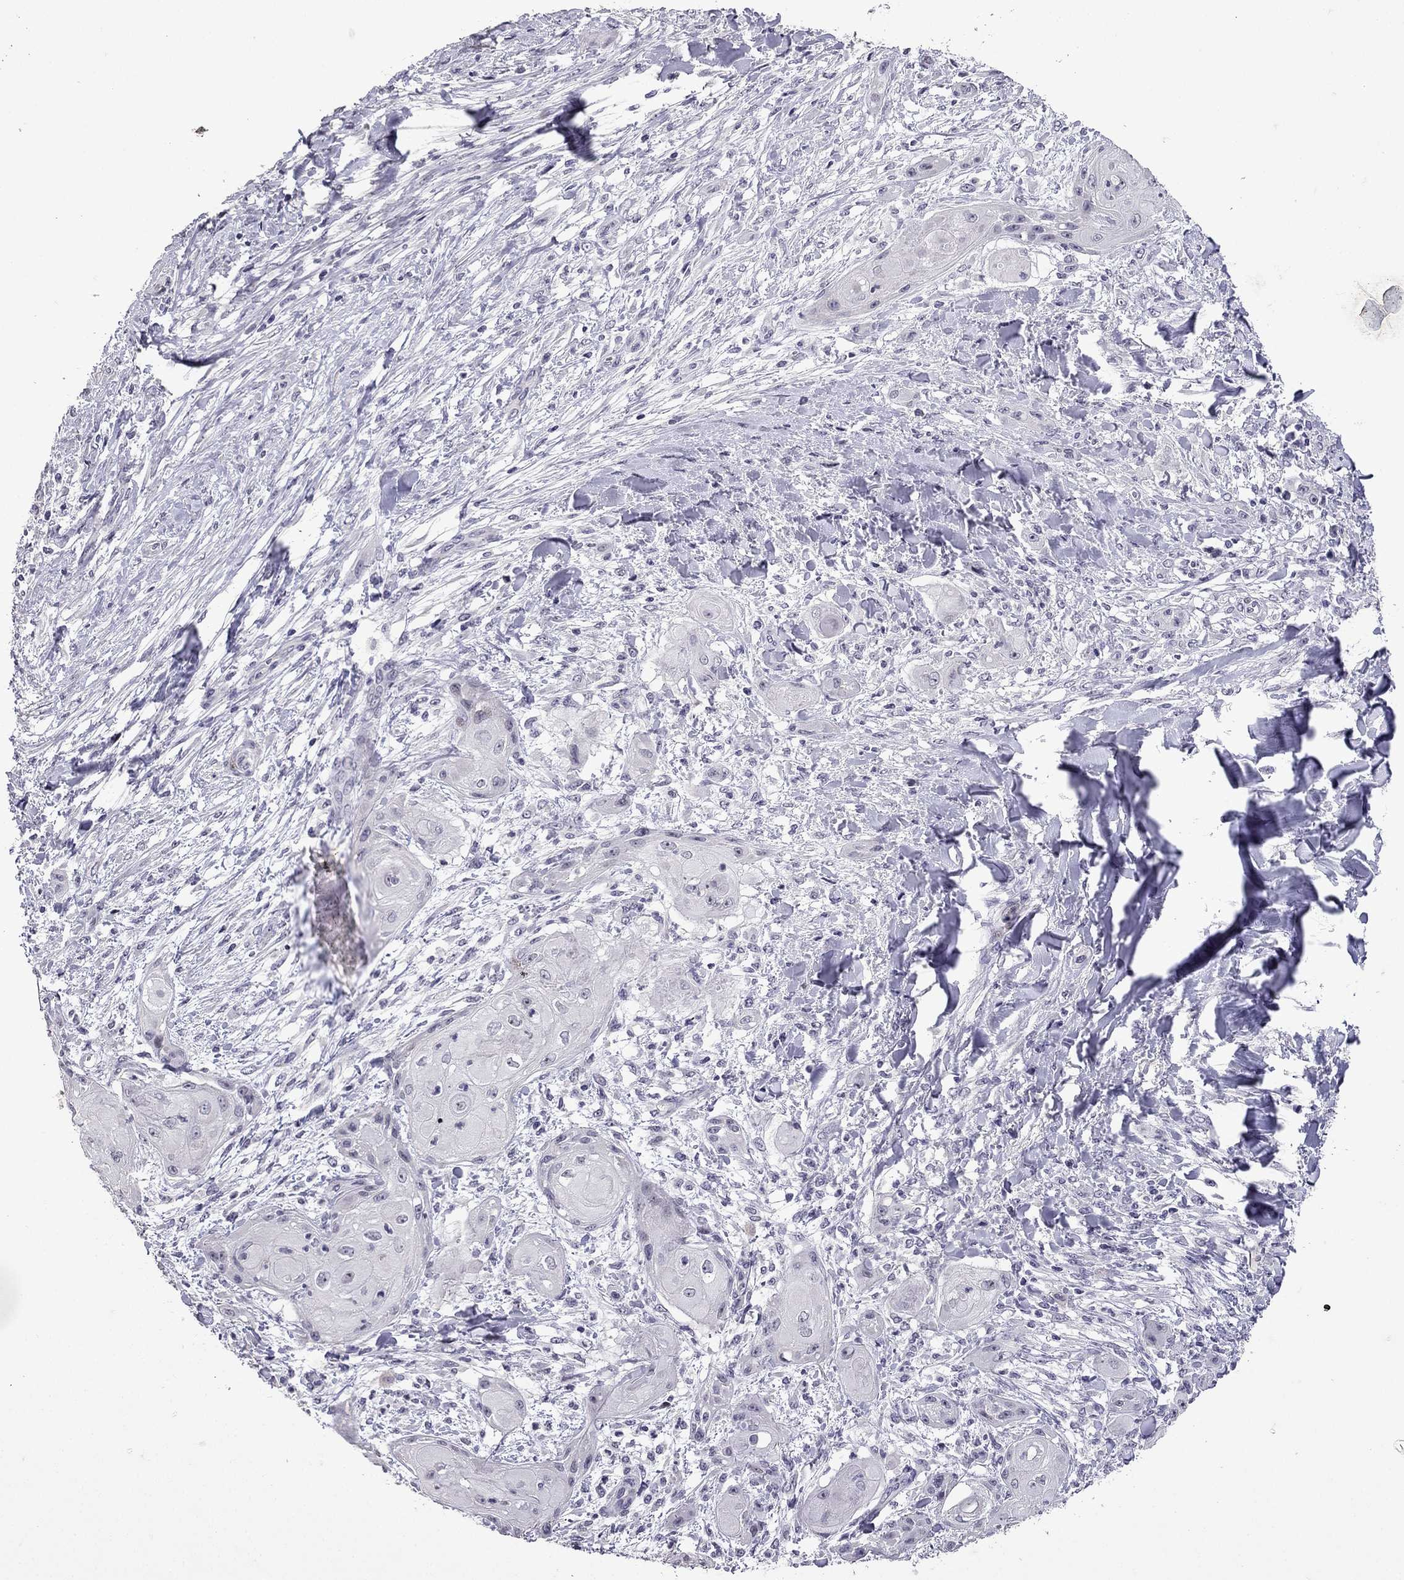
{"staining": {"intensity": "negative", "quantity": "none", "location": "none"}, "tissue": "skin cancer", "cell_type": "Tumor cells", "image_type": "cancer", "snomed": [{"axis": "morphology", "description": "Squamous cell carcinoma, NOS"}, {"axis": "topography", "description": "Skin"}], "caption": "Tumor cells show no significant protein staining in squamous cell carcinoma (skin).", "gene": "TTN", "patient": {"sex": "male", "age": 62}}